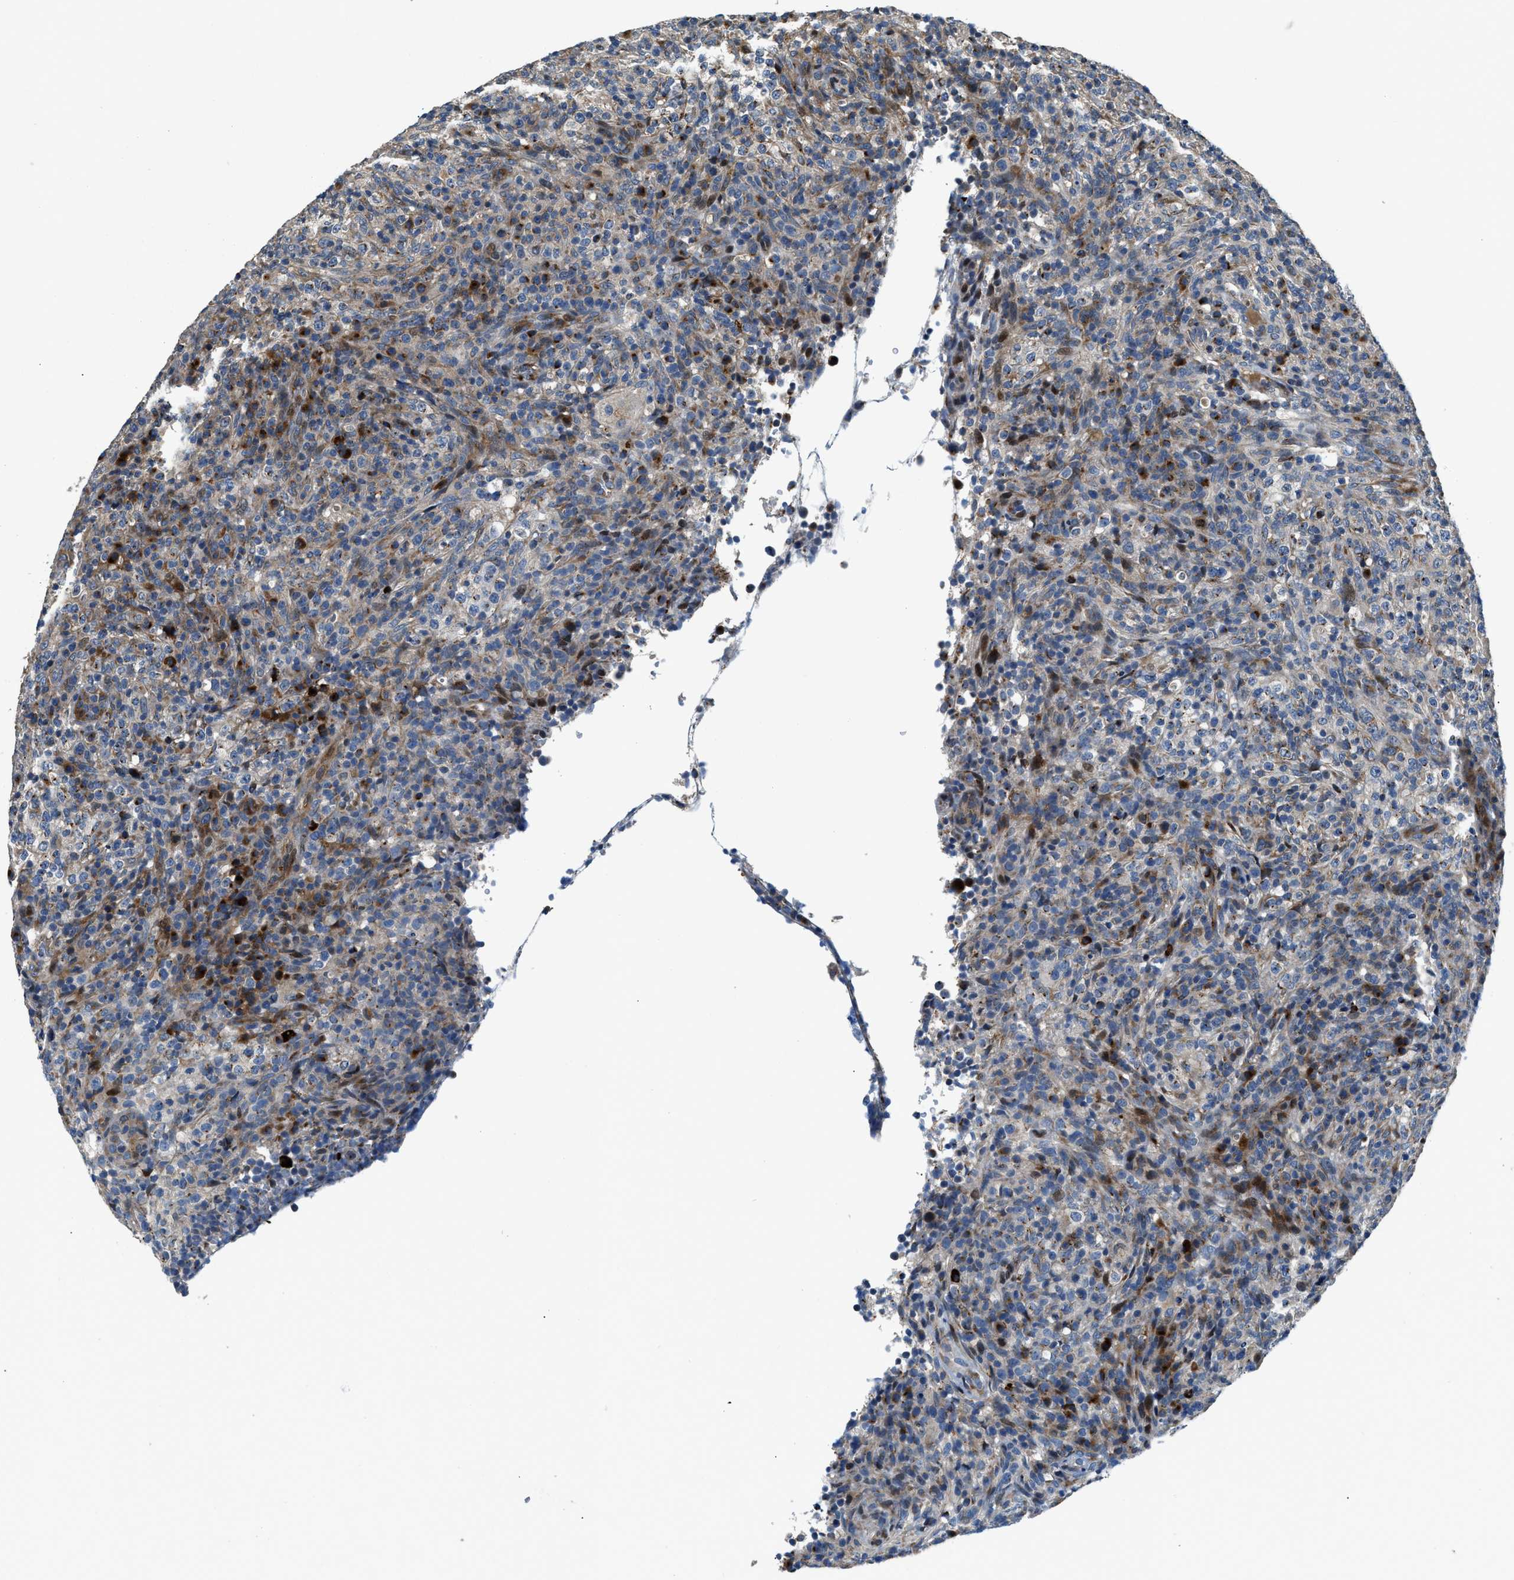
{"staining": {"intensity": "moderate", "quantity": "25%-75%", "location": "cytoplasmic/membranous"}, "tissue": "lymphoma", "cell_type": "Tumor cells", "image_type": "cancer", "snomed": [{"axis": "morphology", "description": "Malignant lymphoma, non-Hodgkin's type, High grade"}, {"axis": "topography", "description": "Lymph node"}], "caption": "Protein expression analysis of high-grade malignant lymphoma, non-Hodgkin's type shows moderate cytoplasmic/membranous expression in about 25%-75% of tumor cells. (brown staining indicates protein expression, while blue staining denotes nuclei).", "gene": "FUT8", "patient": {"sex": "female", "age": 76}}